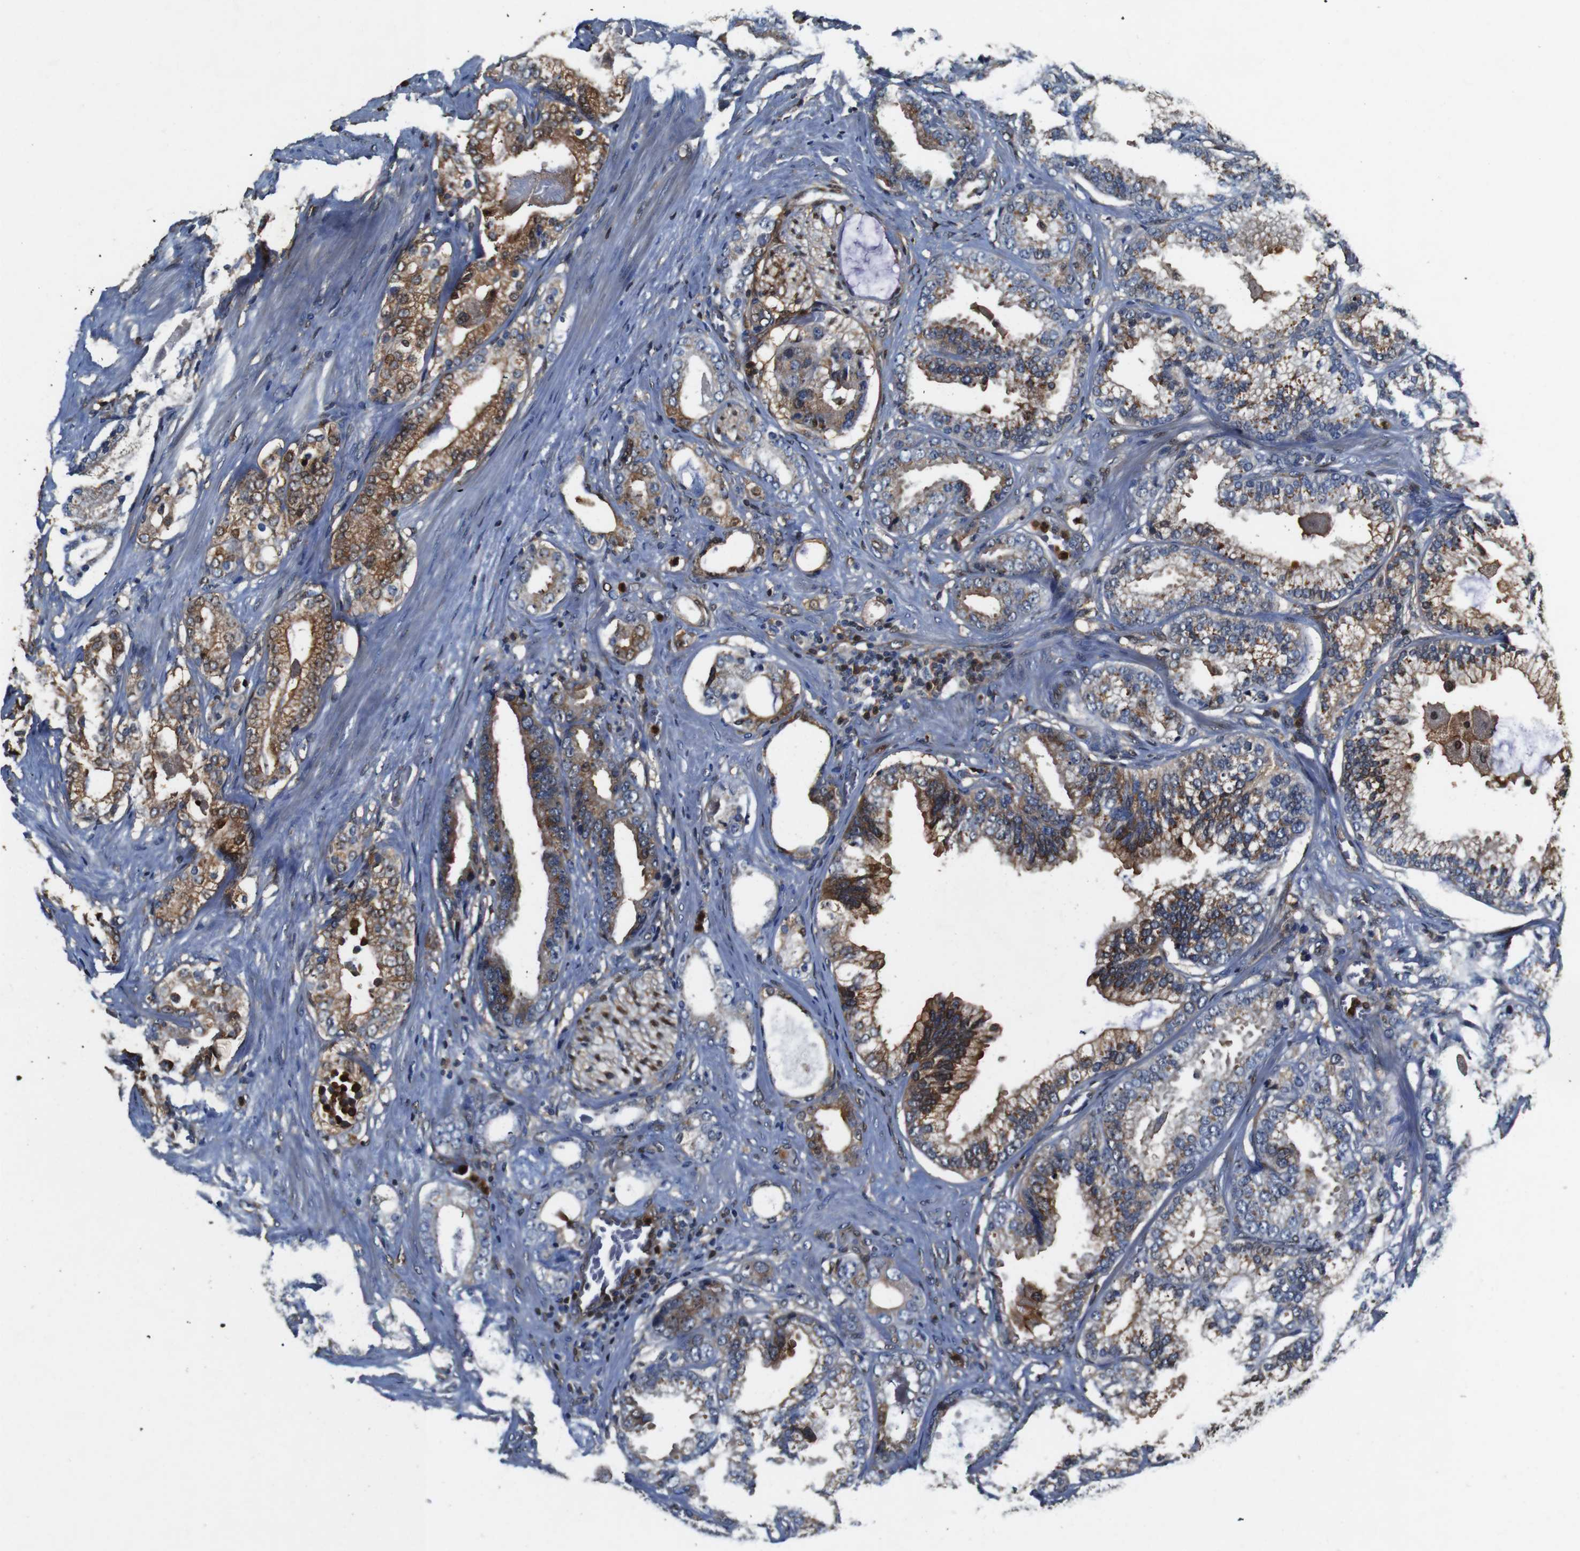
{"staining": {"intensity": "moderate", "quantity": "25%-75%", "location": "cytoplasmic/membranous"}, "tissue": "prostate cancer", "cell_type": "Tumor cells", "image_type": "cancer", "snomed": [{"axis": "morphology", "description": "Adenocarcinoma, Low grade"}, {"axis": "topography", "description": "Prostate"}], "caption": "High-power microscopy captured an immunohistochemistry (IHC) photomicrograph of low-grade adenocarcinoma (prostate), revealing moderate cytoplasmic/membranous staining in approximately 25%-75% of tumor cells.", "gene": "ANXA1", "patient": {"sex": "male", "age": 59}}